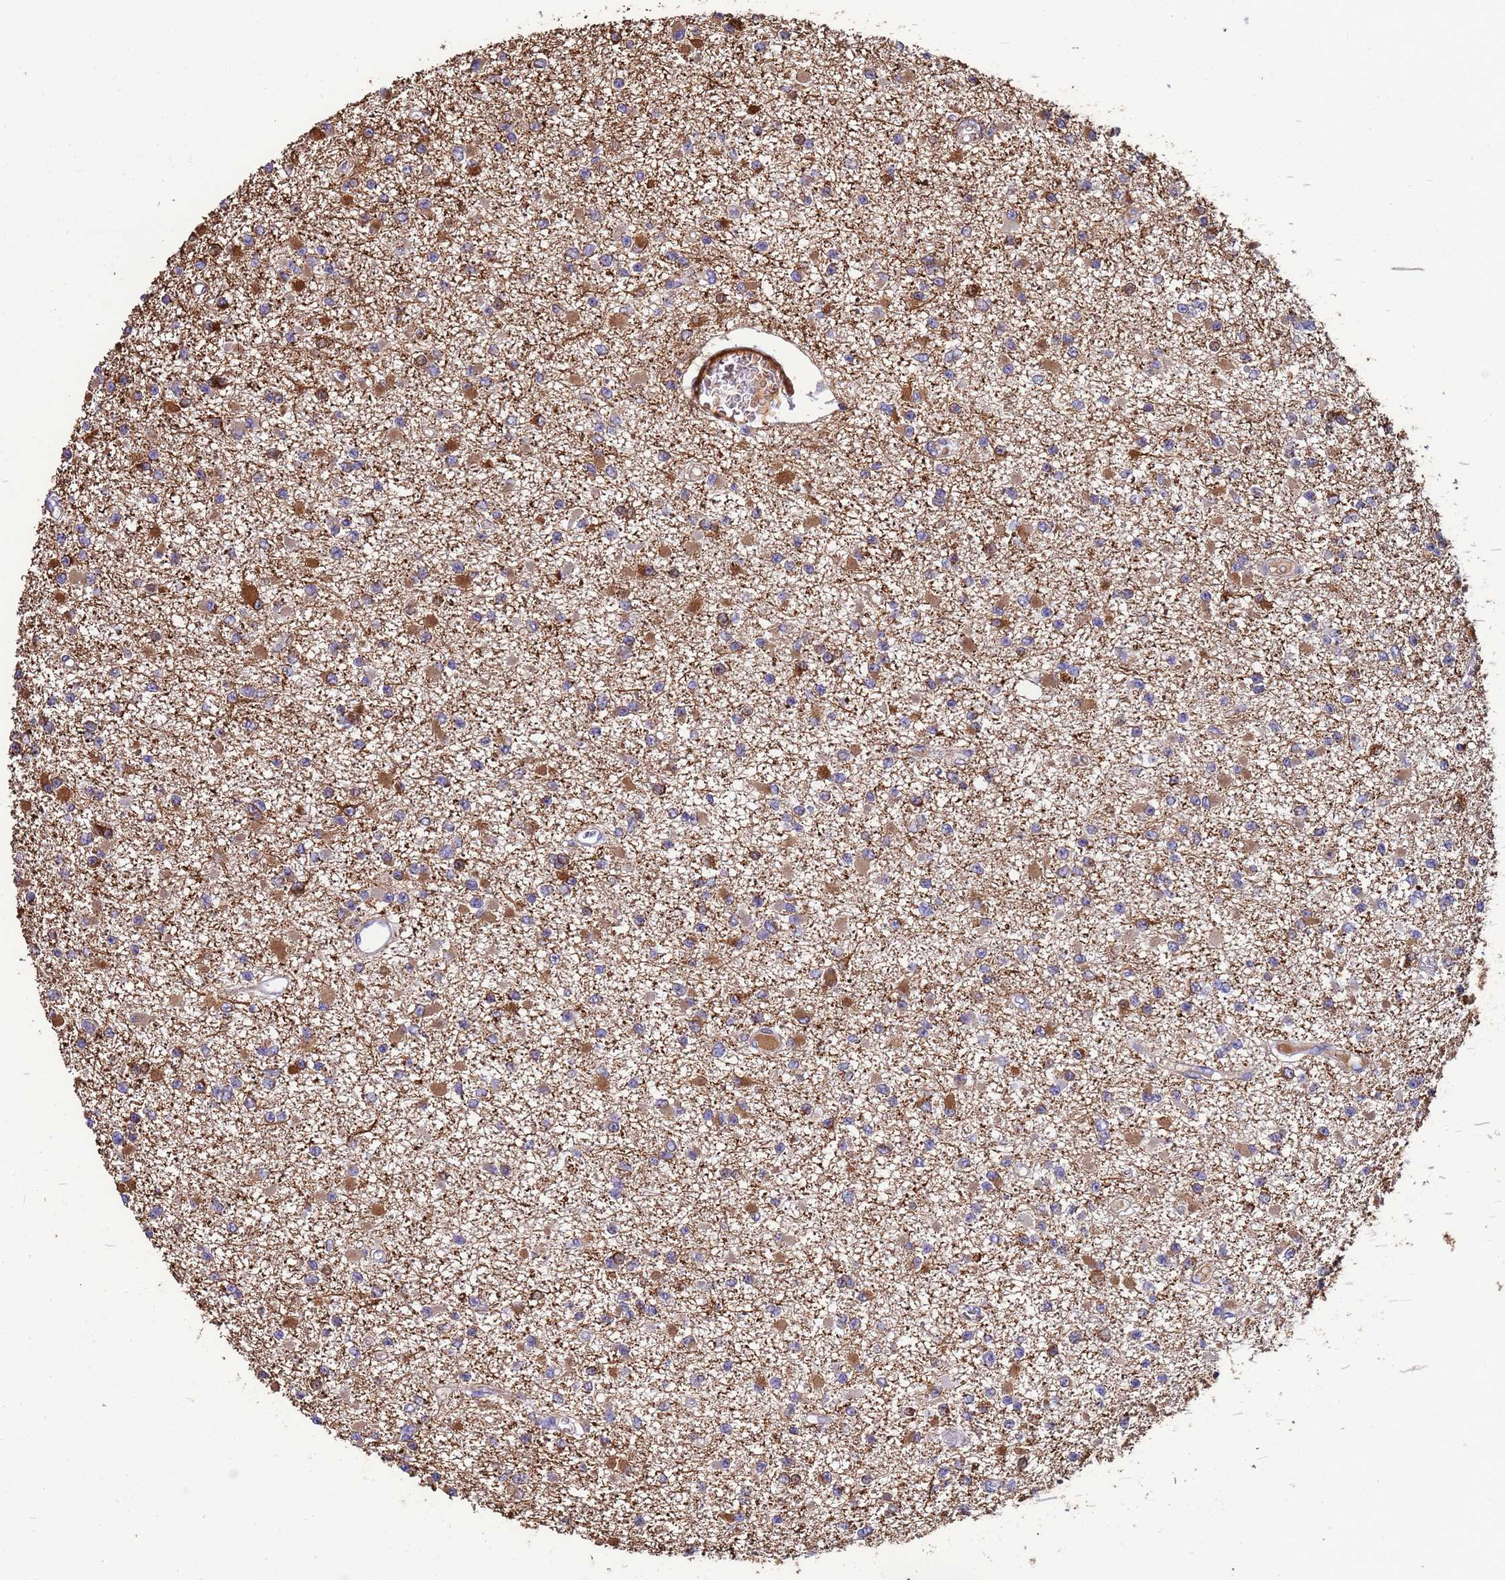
{"staining": {"intensity": "moderate", "quantity": "<25%", "location": "cytoplasmic/membranous"}, "tissue": "glioma", "cell_type": "Tumor cells", "image_type": "cancer", "snomed": [{"axis": "morphology", "description": "Glioma, malignant, Low grade"}, {"axis": "topography", "description": "Brain"}], "caption": "Moderate cytoplasmic/membranous expression is identified in approximately <25% of tumor cells in glioma.", "gene": "PAQR7", "patient": {"sex": "female", "age": 22}}